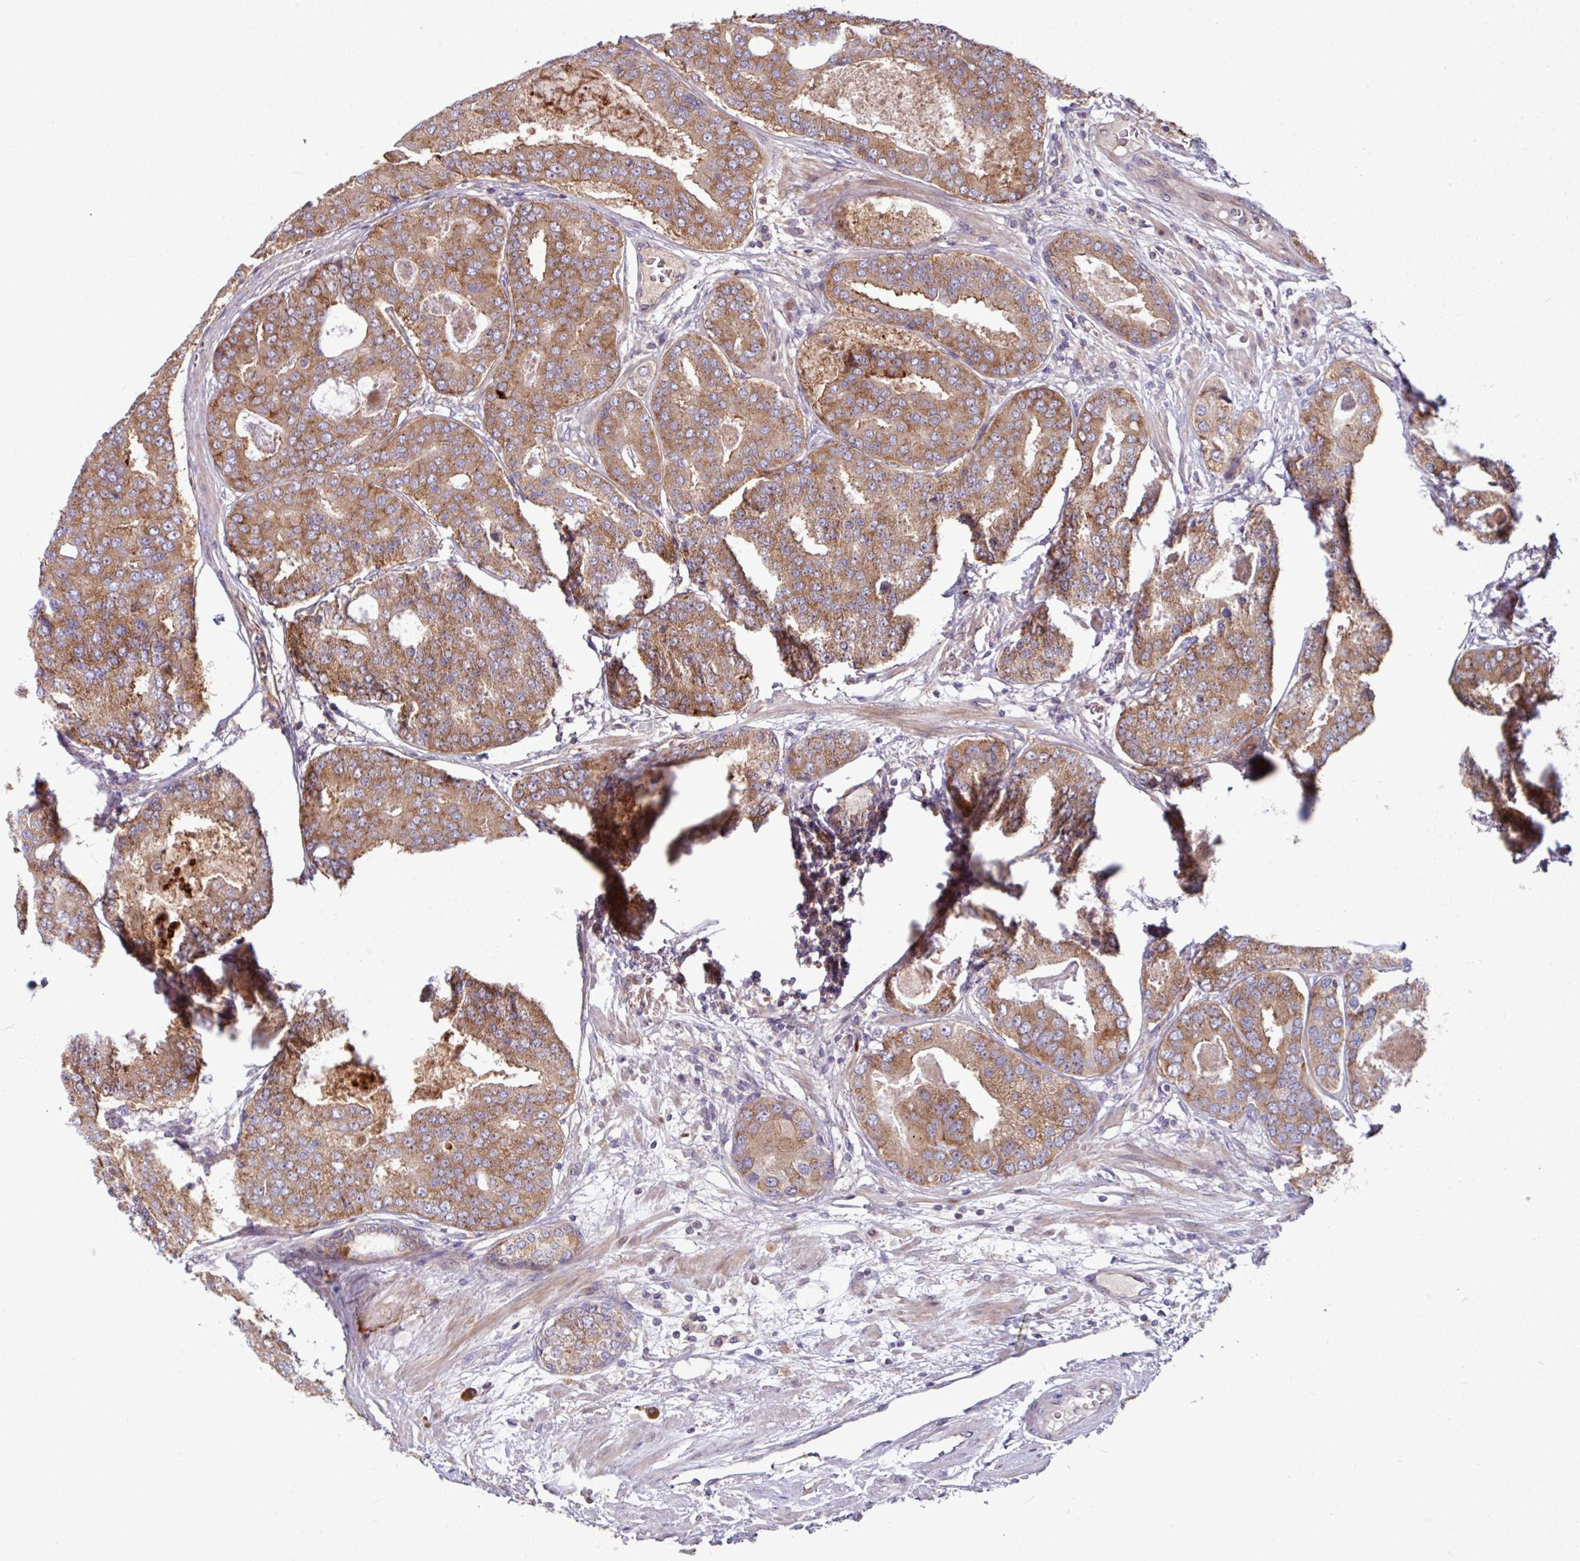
{"staining": {"intensity": "moderate", "quantity": ">75%", "location": "cytoplasmic/membranous"}, "tissue": "prostate cancer", "cell_type": "Tumor cells", "image_type": "cancer", "snomed": [{"axis": "morphology", "description": "Adenocarcinoma, High grade"}, {"axis": "topography", "description": "Prostate"}], "caption": "Adenocarcinoma (high-grade) (prostate) stained for a protein (brown) exhibits moderate cytoplasmic/membranous positive staining in about >75% of tumor cells.", "gene": "LSM12", "patient": {"sex": "male", "age": 71}}